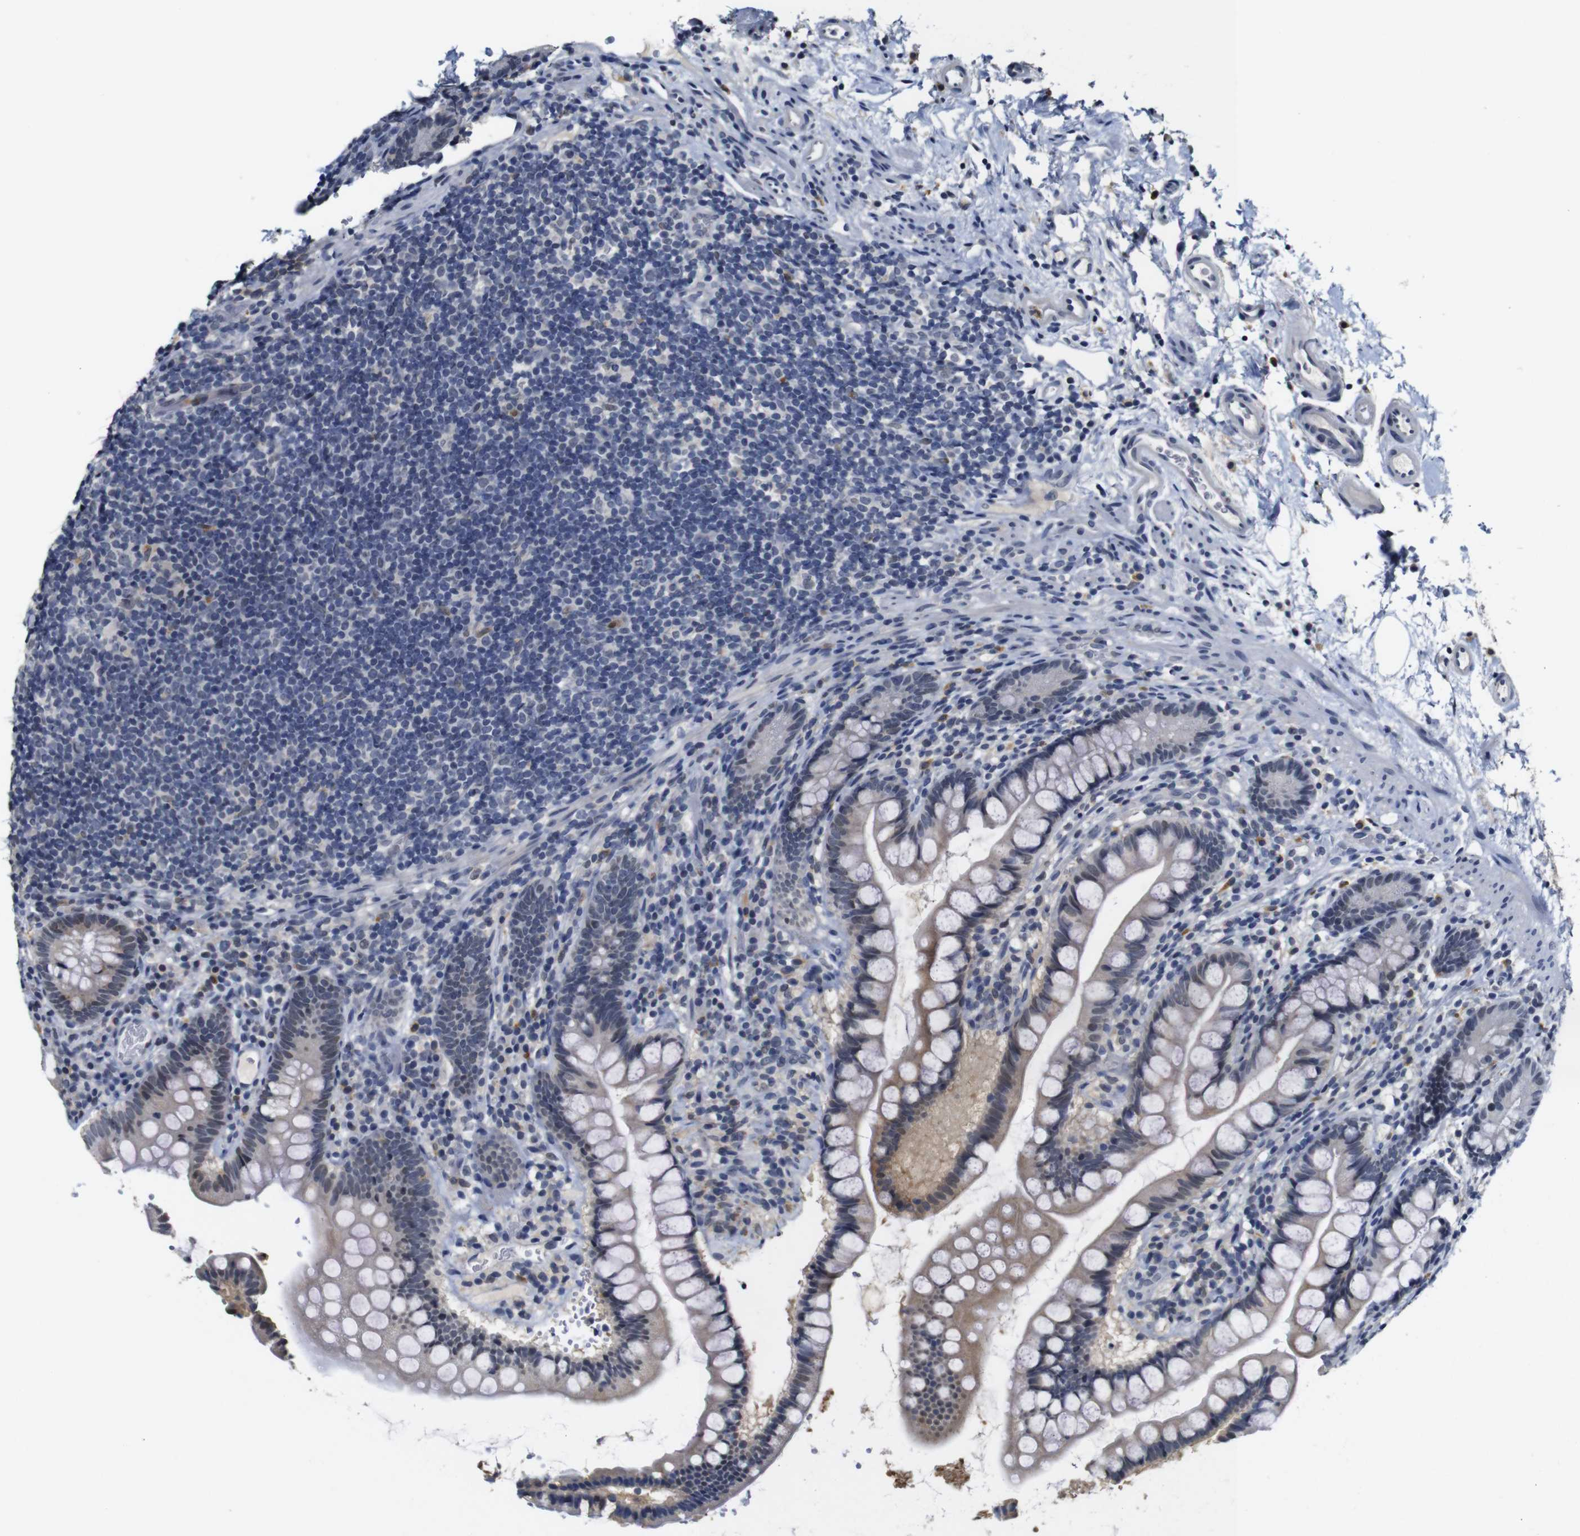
{"staining": {"intensity": "moderate", "quantity": "<25%", "location": "cytoplasmic/membranous"}, "tissue": "small intestine", "cell_type": "Glandular cells", "image_type": "normal", "snomed": [{"axis": "morphology", "description": "Normal tissue, NOS"}, {"axis": "topography", "description": "Small intestine"}], "caption": "This is a histology image of immunohistochemistry staining of normal small intestine, which shows moderate expression in the cytoplasmic/membranous of glandular cells.", "gene": "NTRK3", "patient": {"sex": "female", "age": 84}}